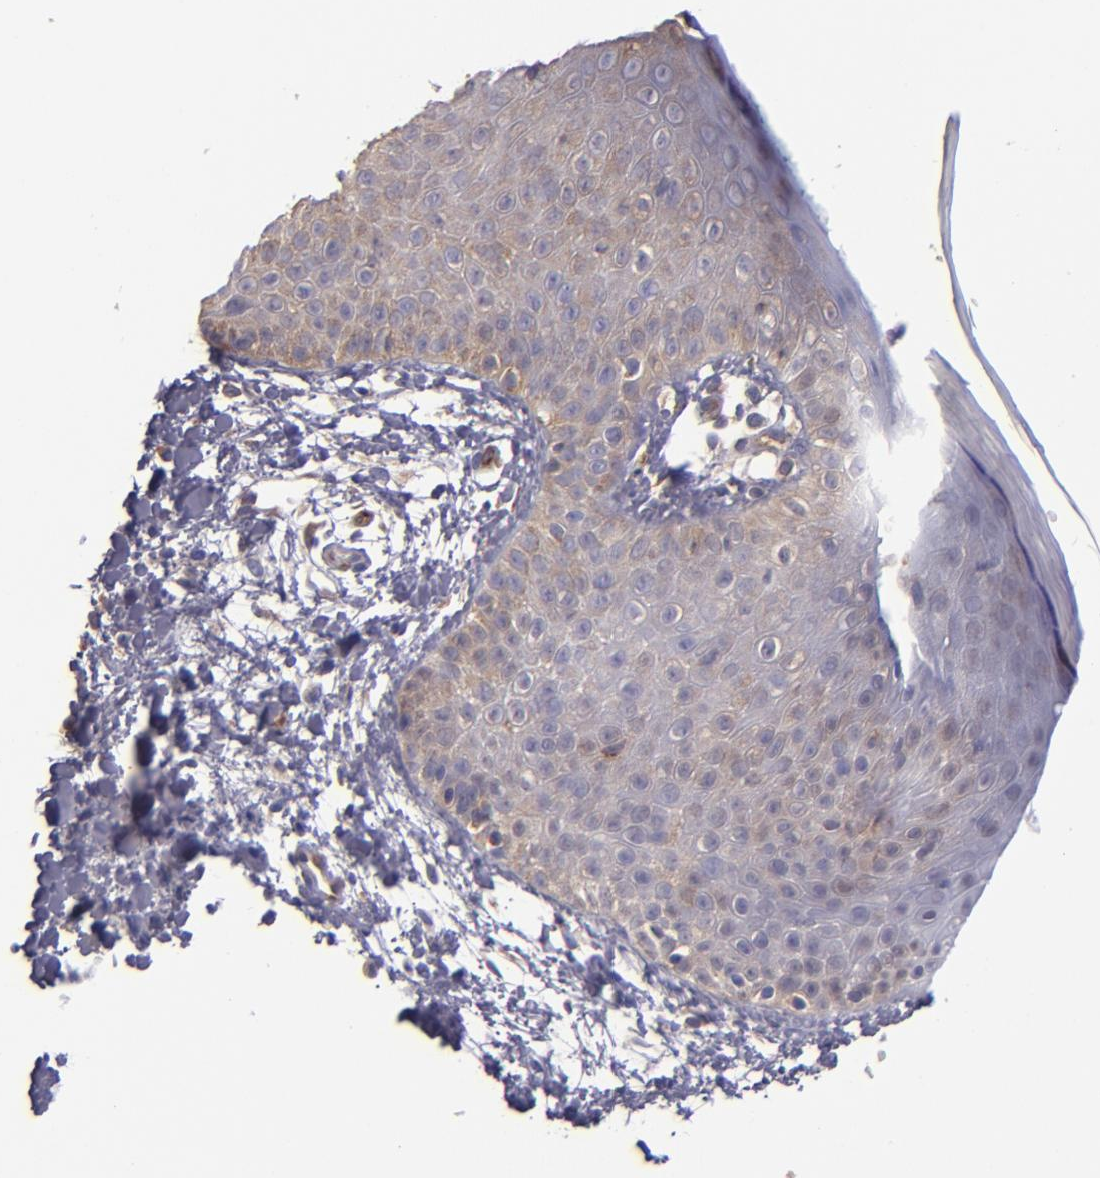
{"staining": {"intensity": "weak", "quantity": "25%-75%", "location": "cytoplasmic/membranous"}, "tissue": "skin", "cell_type": "Epidermal cells", "image_type": "normal", "snomed": [{"axis": "morphology", "description": "Normal tissue, NOS"}, {"axis": "morphology", "description": "Inflammation, NOS"}, {"axis": "topography", "description": "Soft tissue"}, {"axis": "topography", "description": "Anal"}], "caption": "Normal skin displays weak cytoplasmic/membranous expression in approximately 25%-75% of epidermal cells (Brightfield microscopy of DAB IHC at high magnification)..", "gene": "CARS1", "patient": {"sex": "female", "age": 15}}